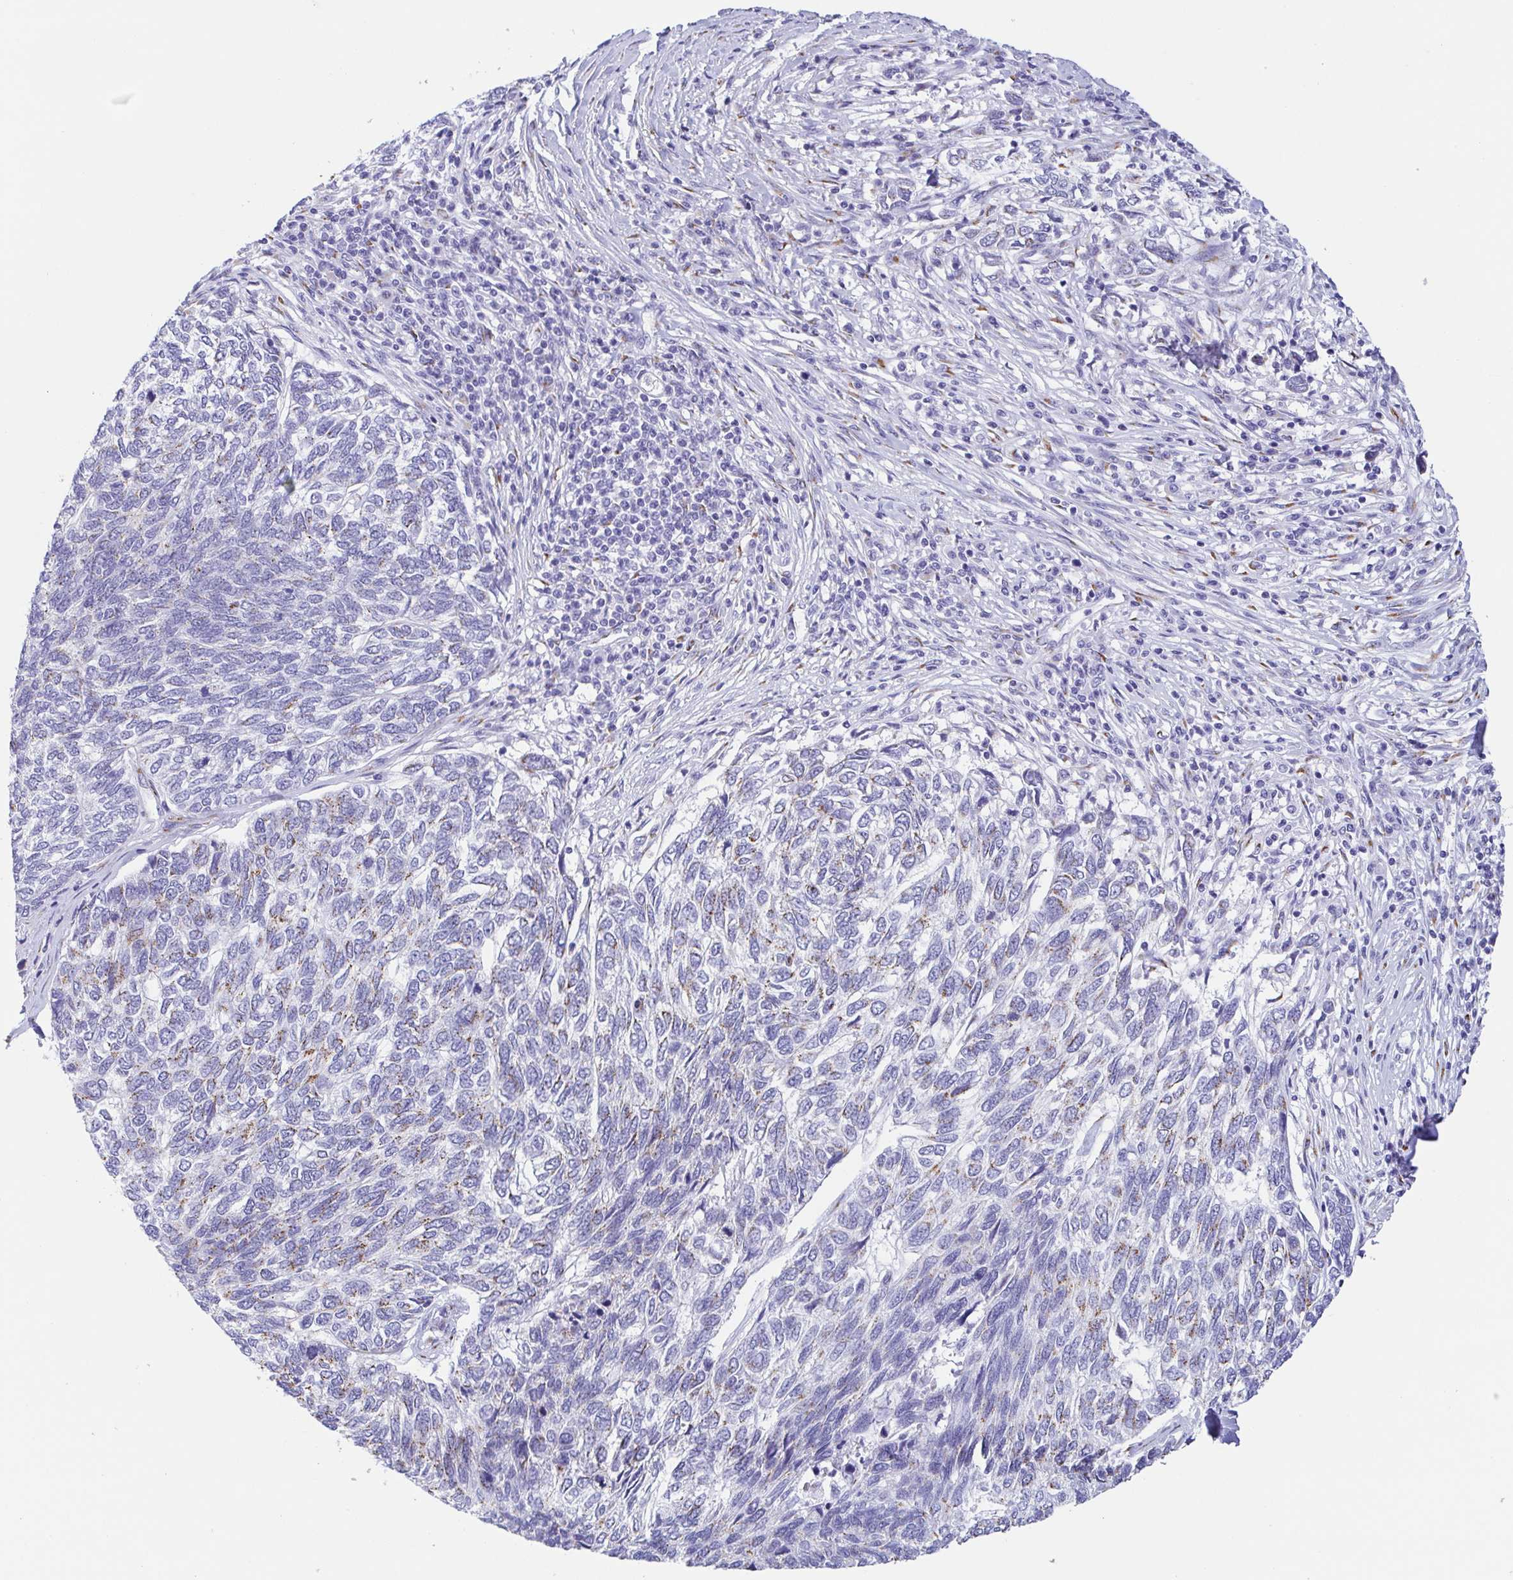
{"staining": {"intensity": "moderate", "quantity": "<25%", "location": "cytoplasmic/membranous"}, "tissue": "skin cancer", "cell_type": "Tumor cells", "image_type": "cancer", "snomed": [{"axis": "morphology", "description": "Basal cell carcinoma"}, {"axis": "topography", "description": "Skin"}], "caption": "Human skin cancer (basal cell carcinoma) stained with a brown dye shows moderate cytoplasmic/membranous positive positivity in about <25% of tumor cells.", "gene": "SULT1B1", "patient": {"sex": "female", "age": 65}}